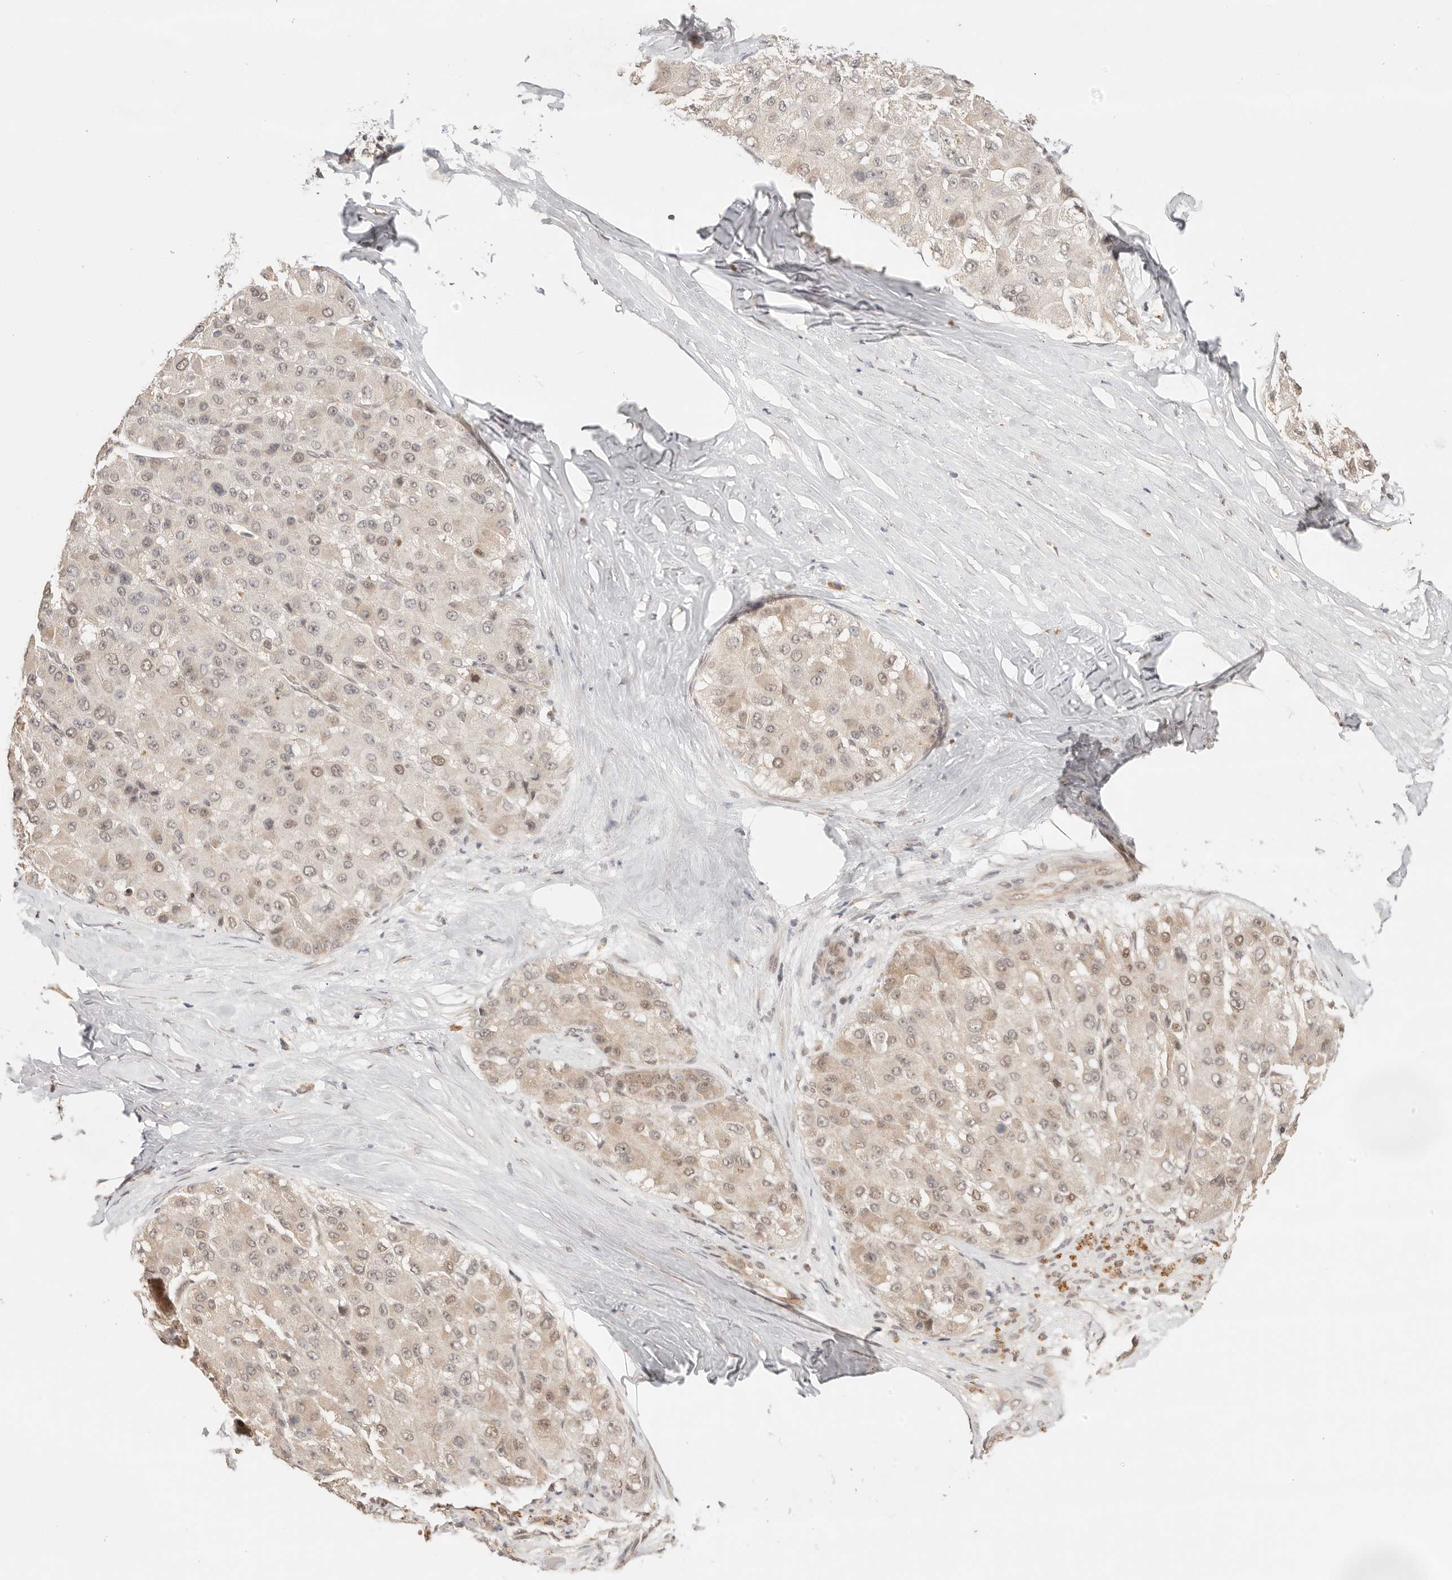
{"staining": {"intensity": "weak", "quantity": ">75%", "location": "nuclear"}, "tissue": "liver cancer", "cell_type": "Tumor cells", "image_type": "cancer", "snomed": [{"axis": "morphology", "description": "Carcinoma, Hepatocellular, NOS"}, {"axis": "topography", "description": "Liver"}], "caption": "This micrograph demonstrates IHC staining of liver hepatocellular carcinoma, with low weak nuclear positivity in approximately >75% of tumor cells.", "gene": "RFC3", "patient": {"sex": "male", "age": 80}}